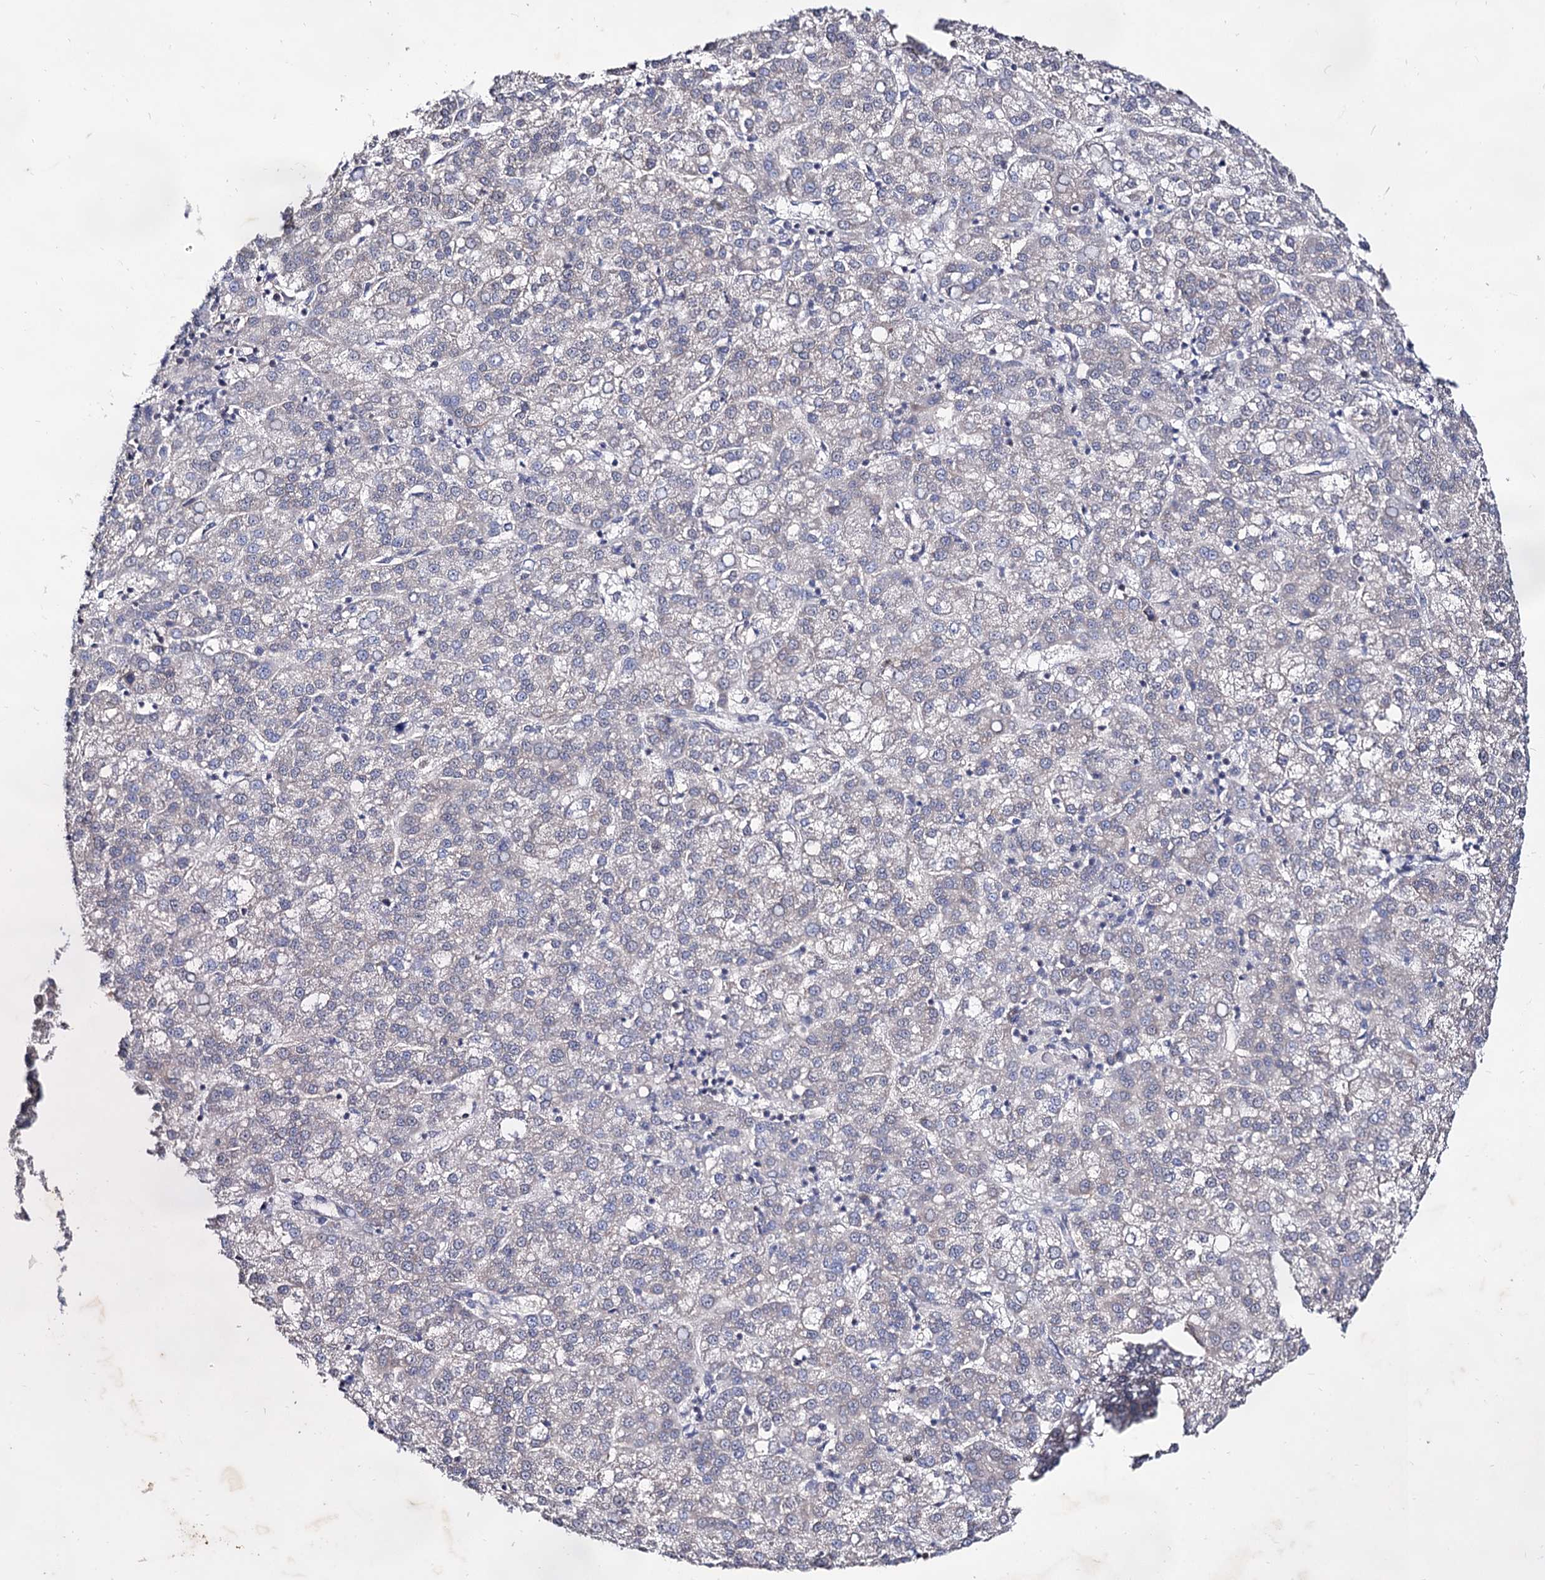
{"staining": {"intensity": "negative", "quantity": "none", "location": "none"}, "tissue": "liver cancer", "cell_type": "Tumor cells", "image_type": "cancer", "snomed": [{"axis": "morphology", "description": "Carcinoma, Hepatocellular, NOS"}, {"axis": "topography", "description": "Liver"}], "caption": "High magnification brightfield microscopy of liver cancer stained with DAB (brown) and counterstained with hematoxylin (blue): tumor cells show no significant staining.", "gene": "ARFIP2", "patient": {"sex": "female", "age": 58}}